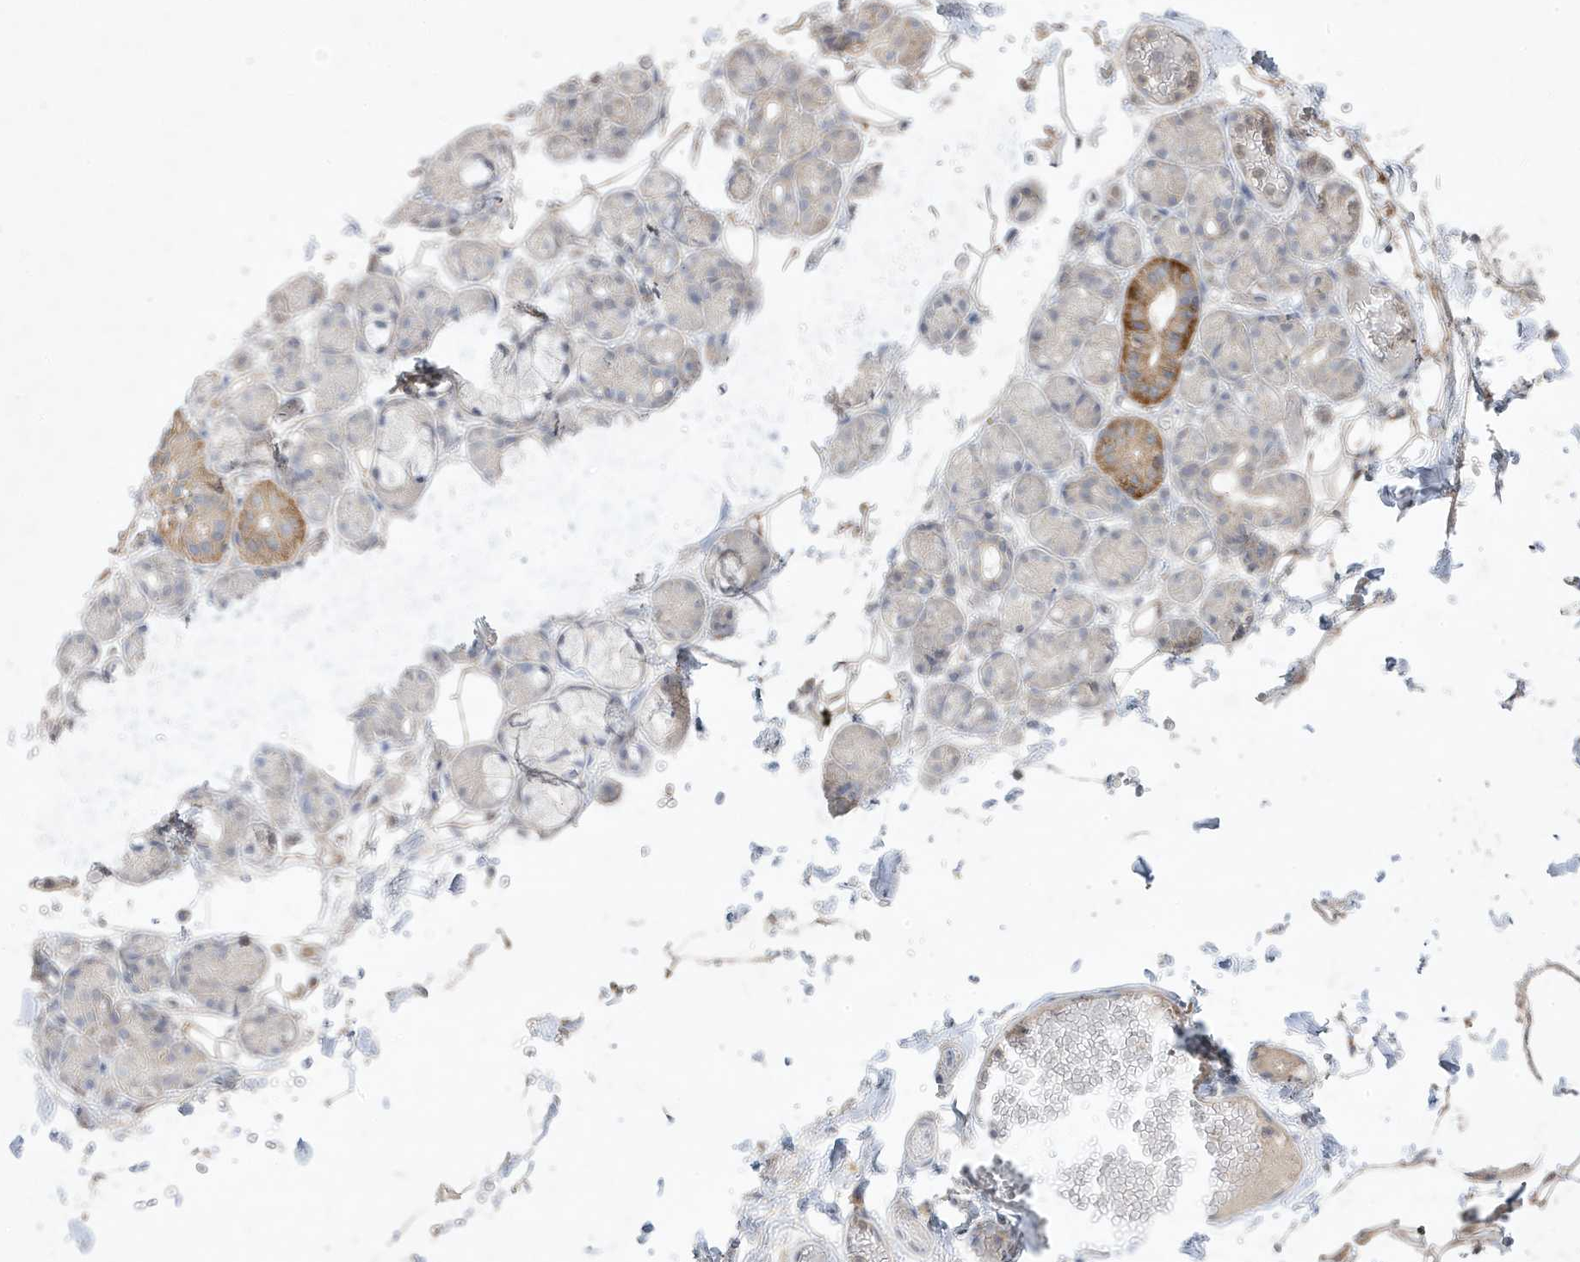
{"staining": {"intensity": "moderate", "quantity": "<25%", "location": "cytoplasmic/membranous"}, "tissue": "salivary gland", "cell_type": "Glandular cells", "image_type": "normal", "snomed": [{"axis": "morphology", "description": "Normal tissue, NOS"}, {"axis": "topography", "description": "Salivary gland"}], "caption": "Approximately <25% of glandular cells in benign salivary gland reveal moderate cytoplasmic/membranous protein staining as visualized by brown immunohistochemical staining.", "gene": "RGL4", "patient": {"sex": "male", "age": 63}}